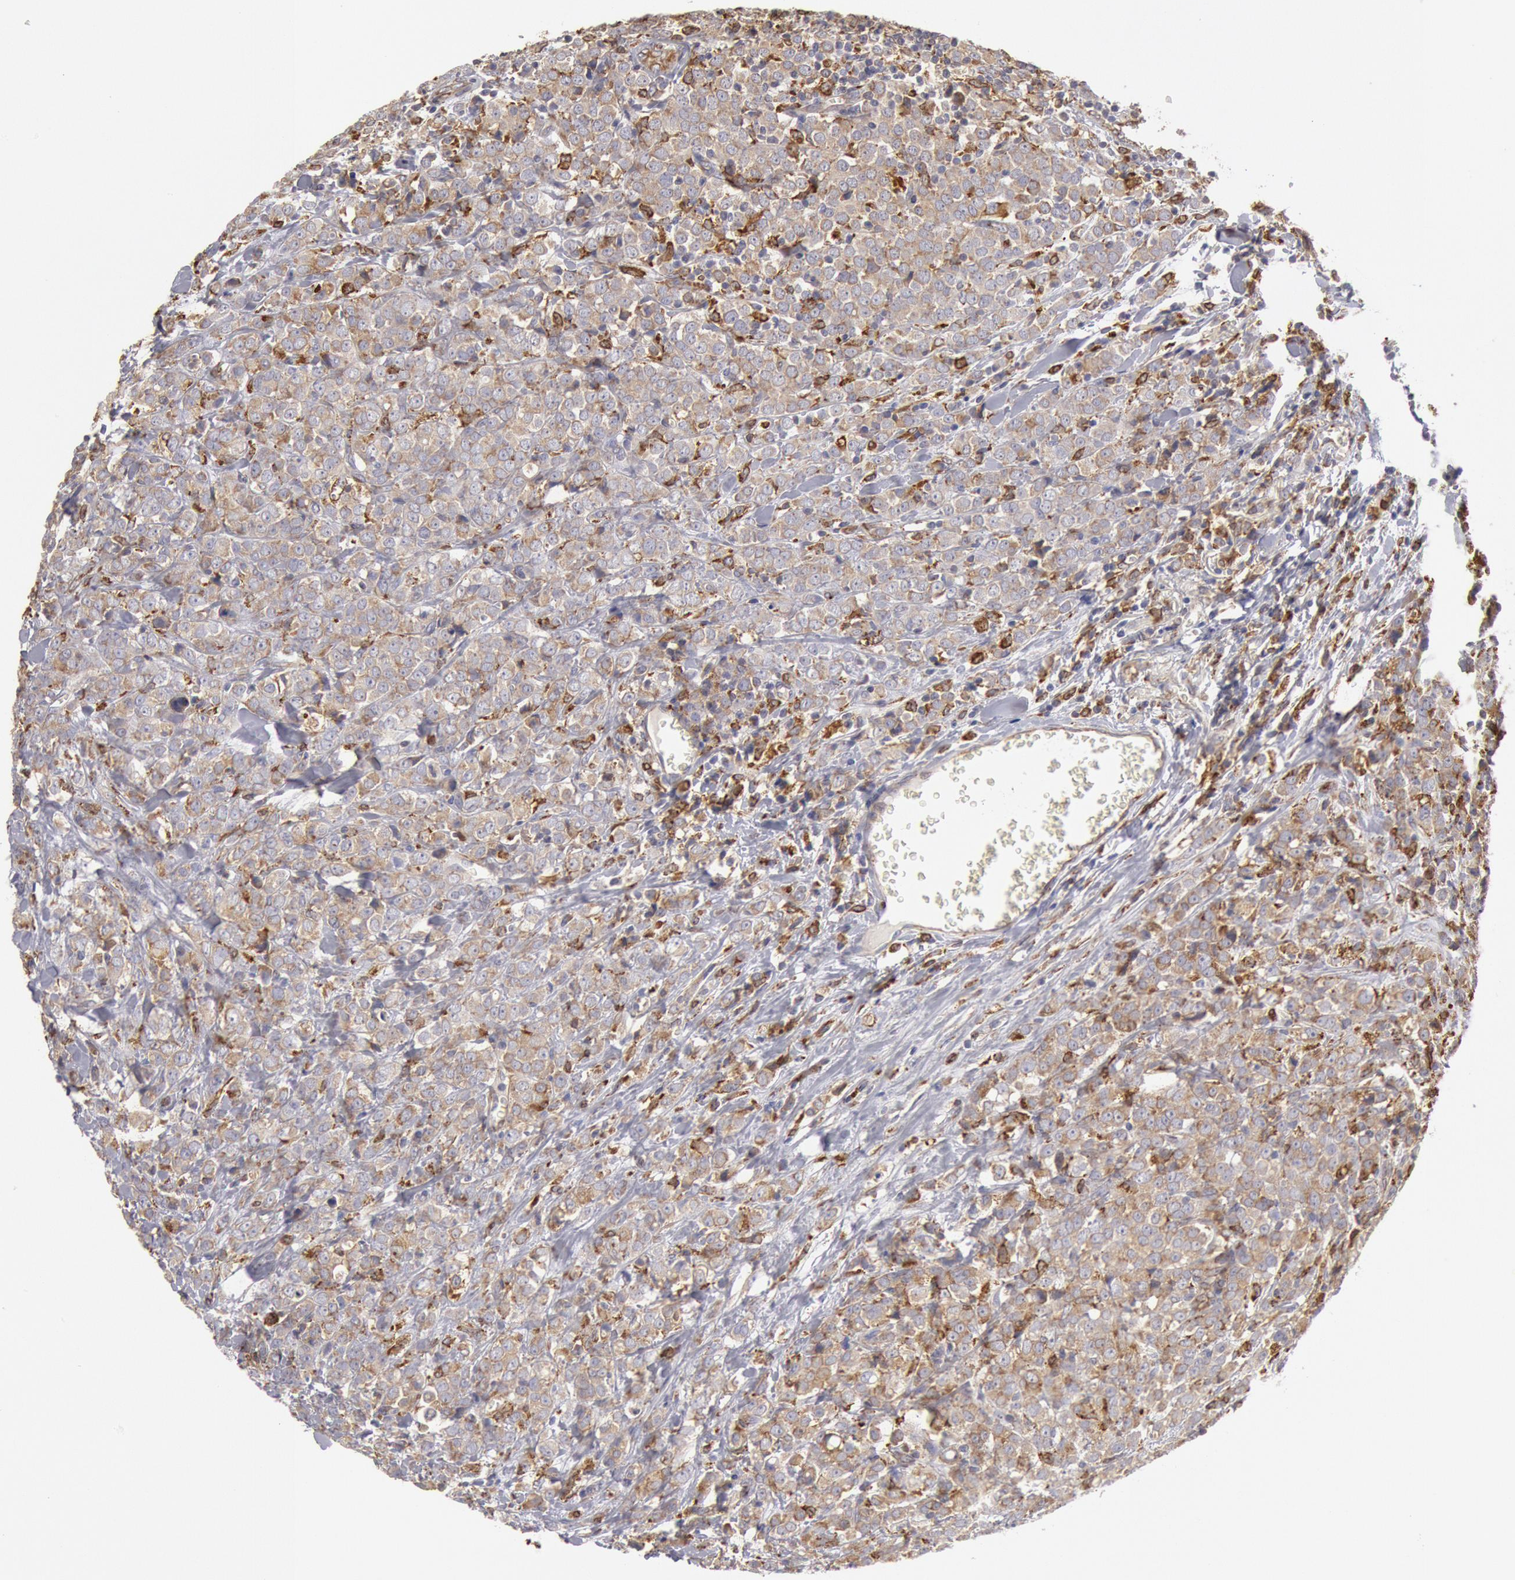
{"staining": {"intensity": "moderate", "quantity": ">75%", "location": "cytoplasmic/membranous"}, "tissue": "breast cancer", "cell_type": "Tumor cells", "image_type": "cancer", "snomed": [{"axis": "morphology", "description": "Lobular carcinoma"}, {"axis": "topography", "description": "Breast"}], "caption": "A brown stain highlights moderate cytoplasmic/membranous positivity of a protein in breast cancer tumor cells. (DAB = brown stain, brightfield microscopy at high magnification).", "gene": "ERP44", "patient": {"sex": "female", "age": 57}}